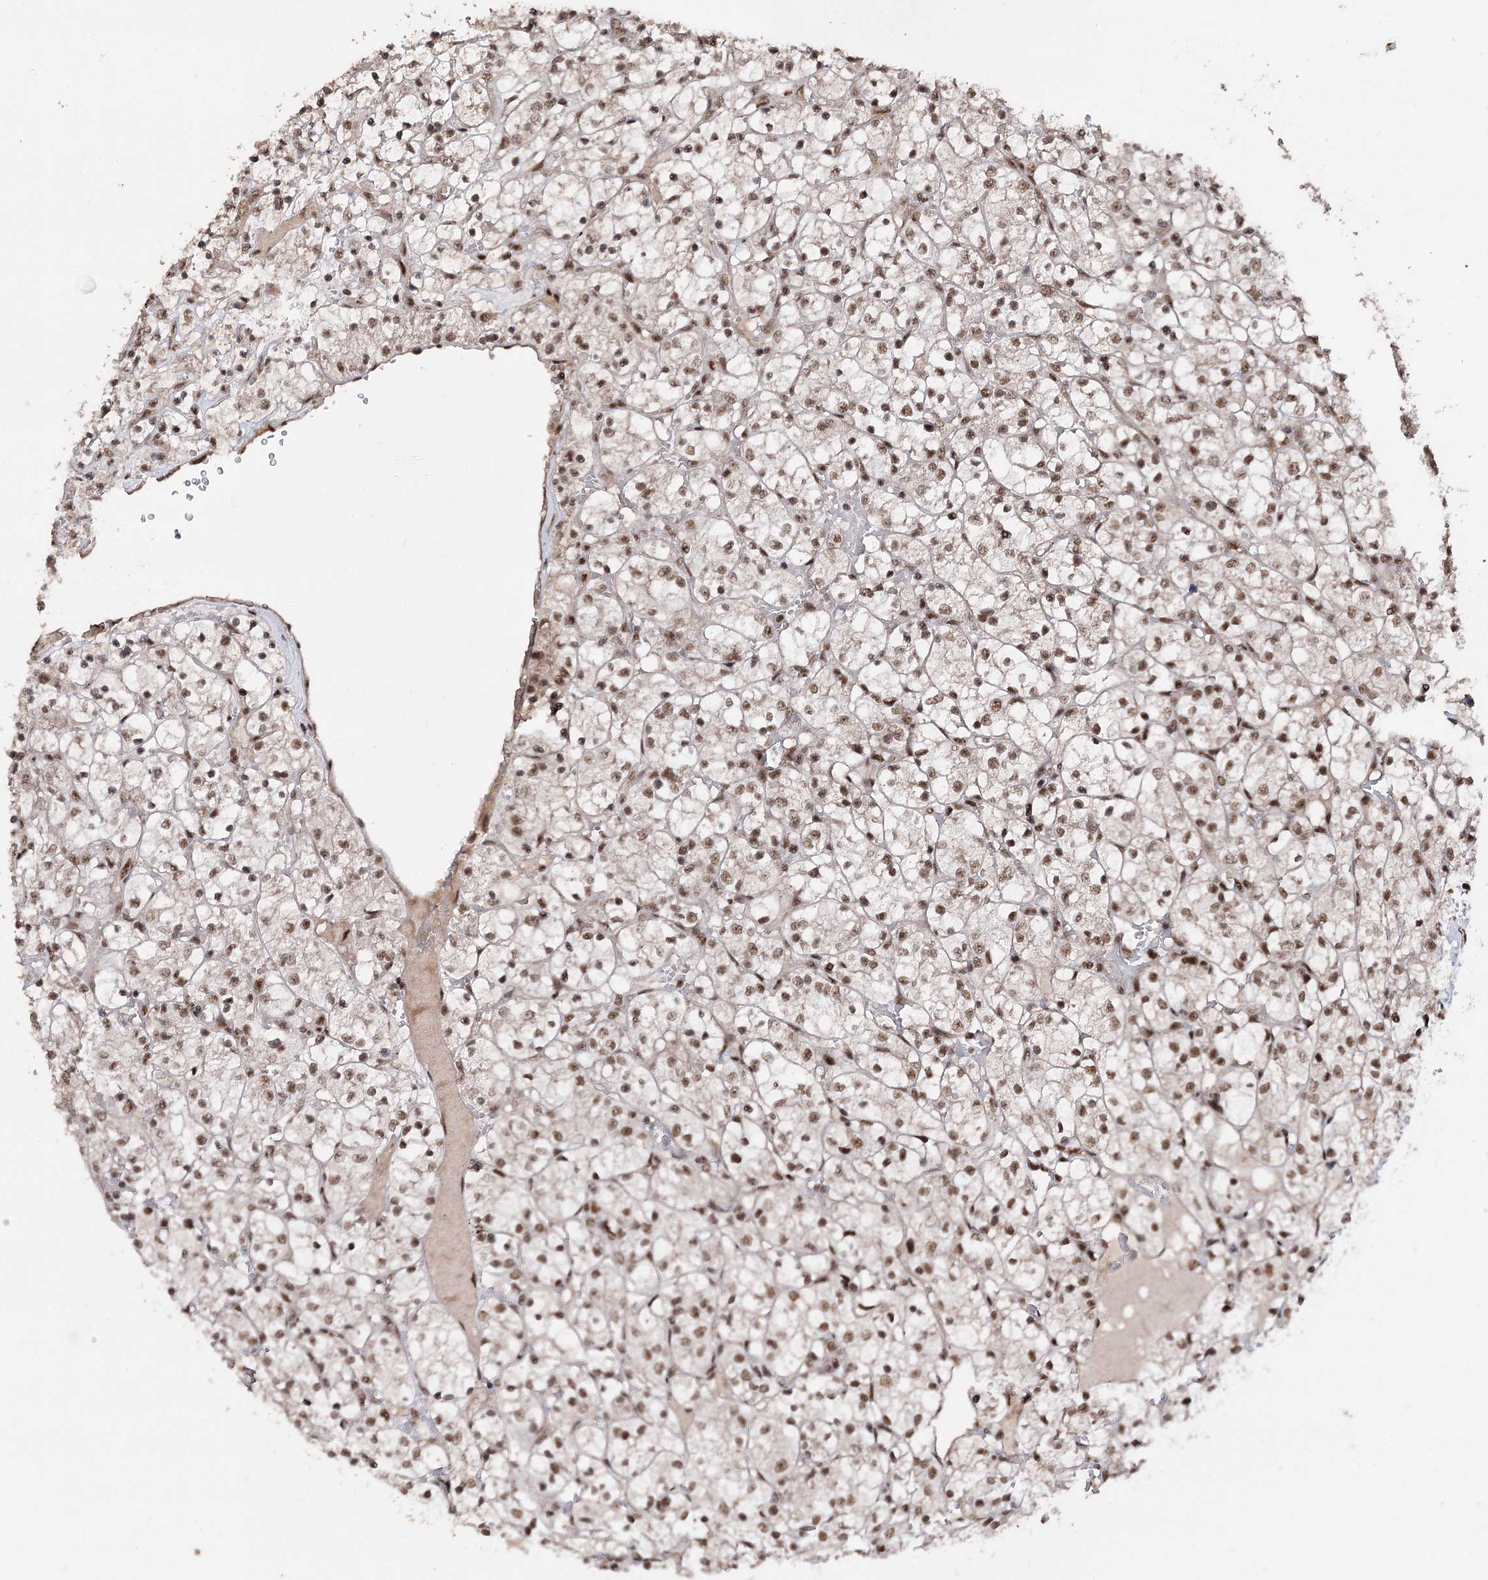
{"staining": {"intensity": "moderate", "quantity": ">75%", "location": "nuclear"}, "tissue": "renal cancer", "cell_type": "Tumor cells", "image_type": "cancer", "snomed": [{"axis": "morphology", "description": "Adenocarcinoma, NOS"}, {"axis": "topography", "description": "Kidney"}], "caption": "Renal adenocarcinoma tissue reveals moderate nuclear staining in approximately >75% of tumor cells, visualized by immunohistochemistry. (DAB (3,3'-diaminobenzidine) IHC with brightfield microscopy, high magnification).", "gene": "U2SURP", "patient": {"sex": "female", "age": 69}}